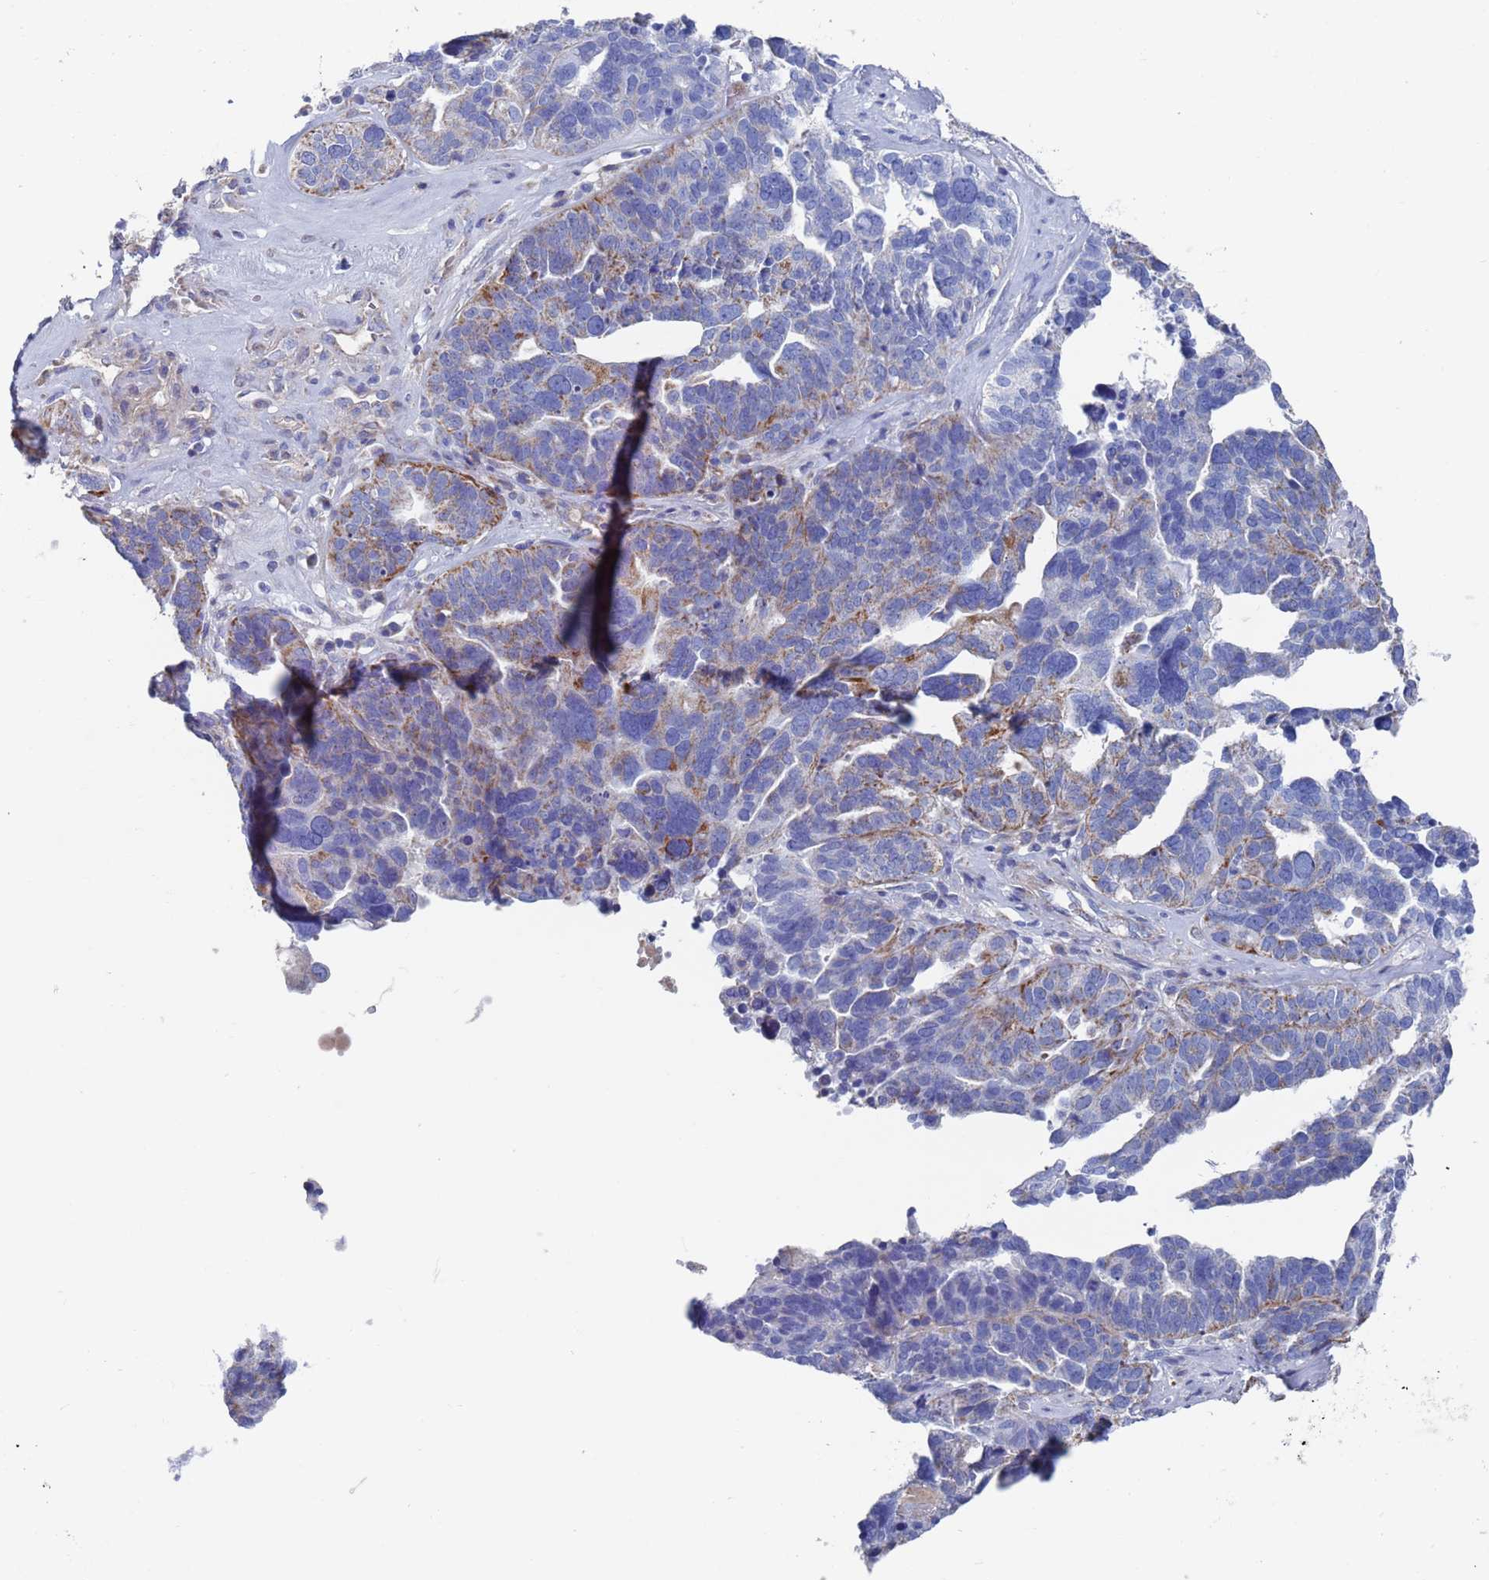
{"staining": {"intensity": "moderate", "quantity": "<25%", "location": "cytoplasmic/membranous"}, "tissue": "ovarian cancer", "cell_type": "Tumor cells", "image_type": "cancer", "snomed": [{"axis": "morphology", "description": "Cystadenocarcinoma, serous, NOS"}, {"axis": "topography", "description": "Ovary"}], "caption": "Immunohistochemical staining of ovarian cancer shows low levels of moderate cytoplasmic/membranous staining in approximately <25% of tumor cells.", "gene": "MRPL22", "patient": {"sex": "female", "age": 59}}